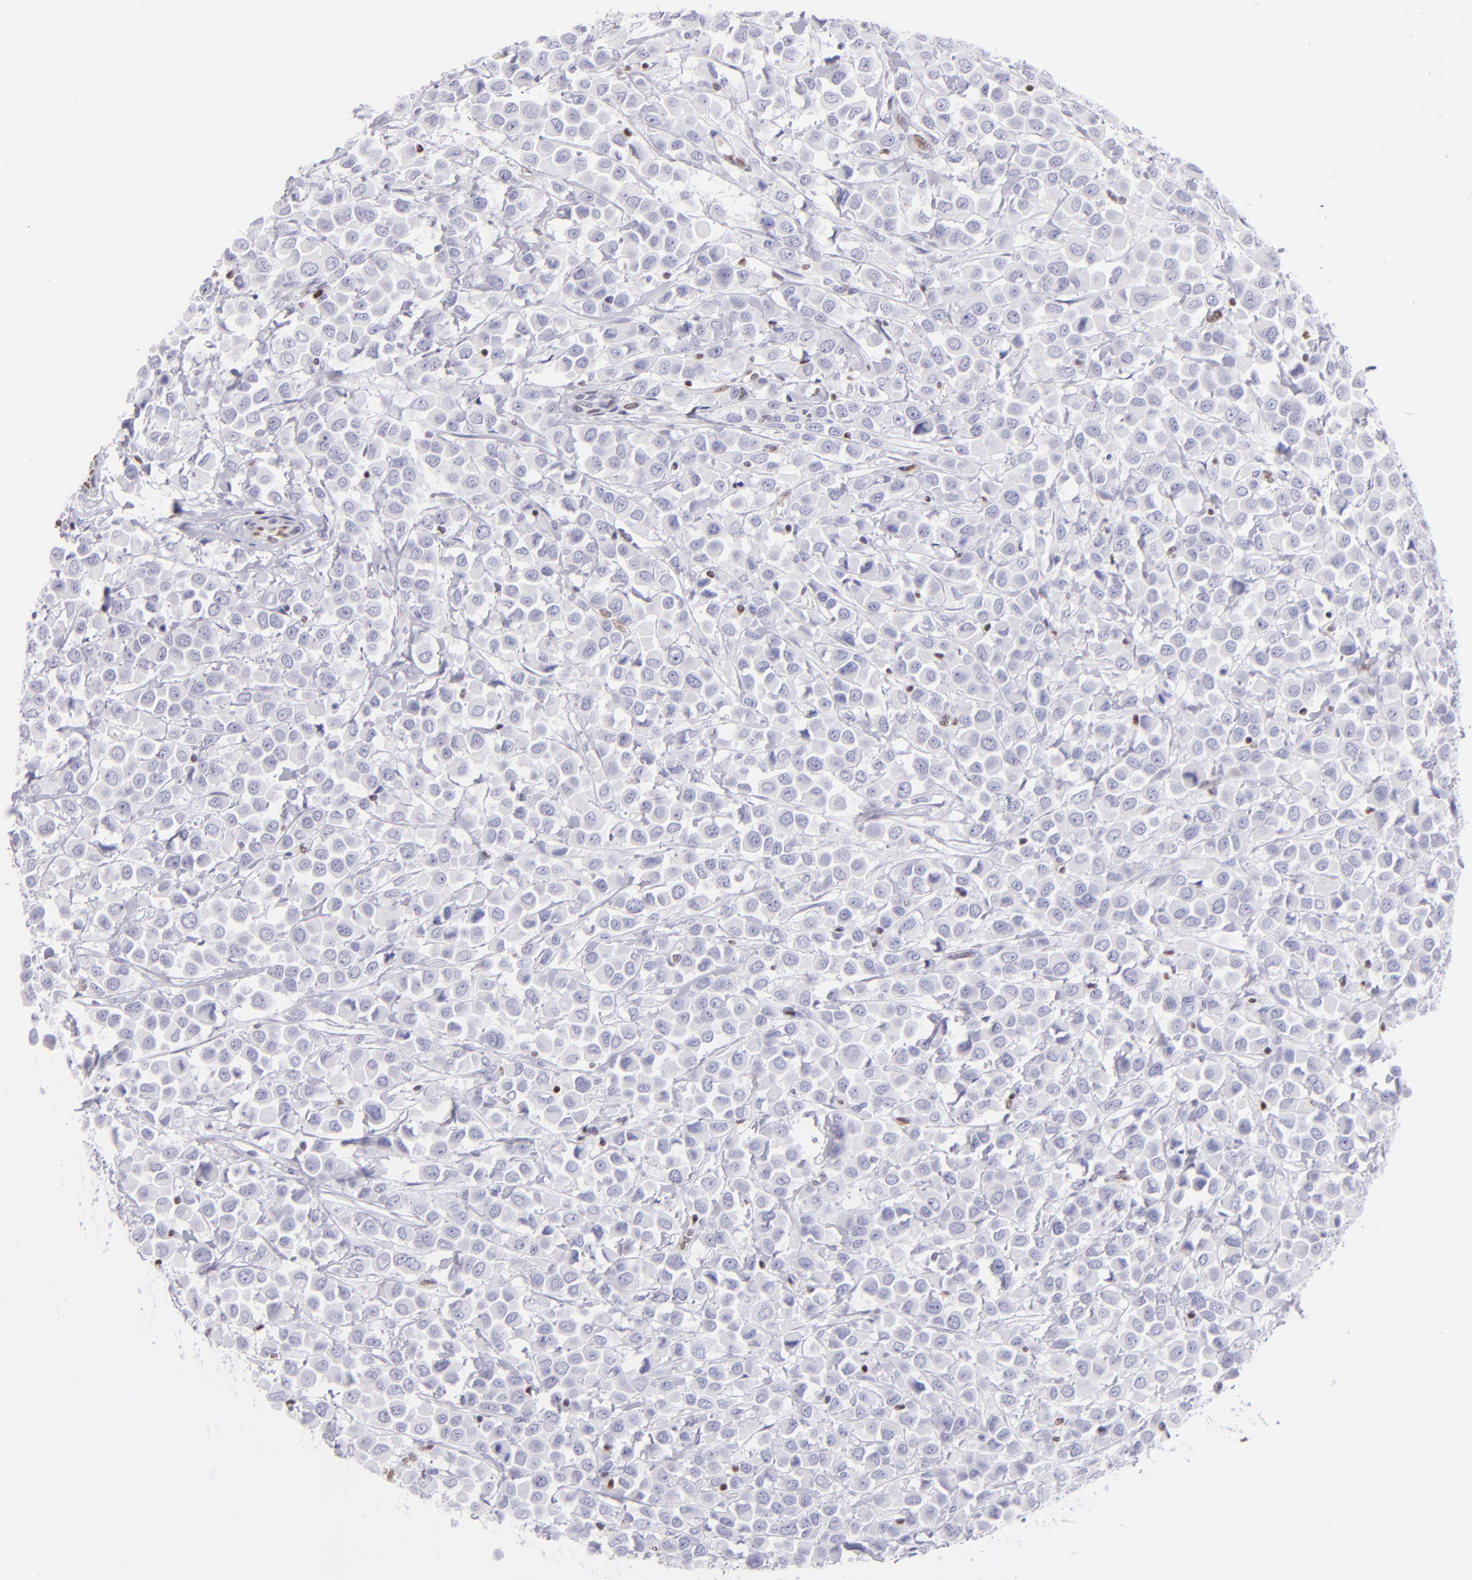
{"staining": {"intensity": "negative", "quantity": "none", "location": "none"}, "tissue": "breast cancer", "cell_type": "Tumor cells", "image_type": "cancer", "snomed": [{"axis": "morphology", "description": "Duct carcinoma"}, {"axis": "topography", "description": "Breast"}], "caption": "Breast cancer was stained to show a protein in brown. There is no significant expression in tumor cells.", "gene": "ETS1", "patient": {"sex": "female", "age": 61}}